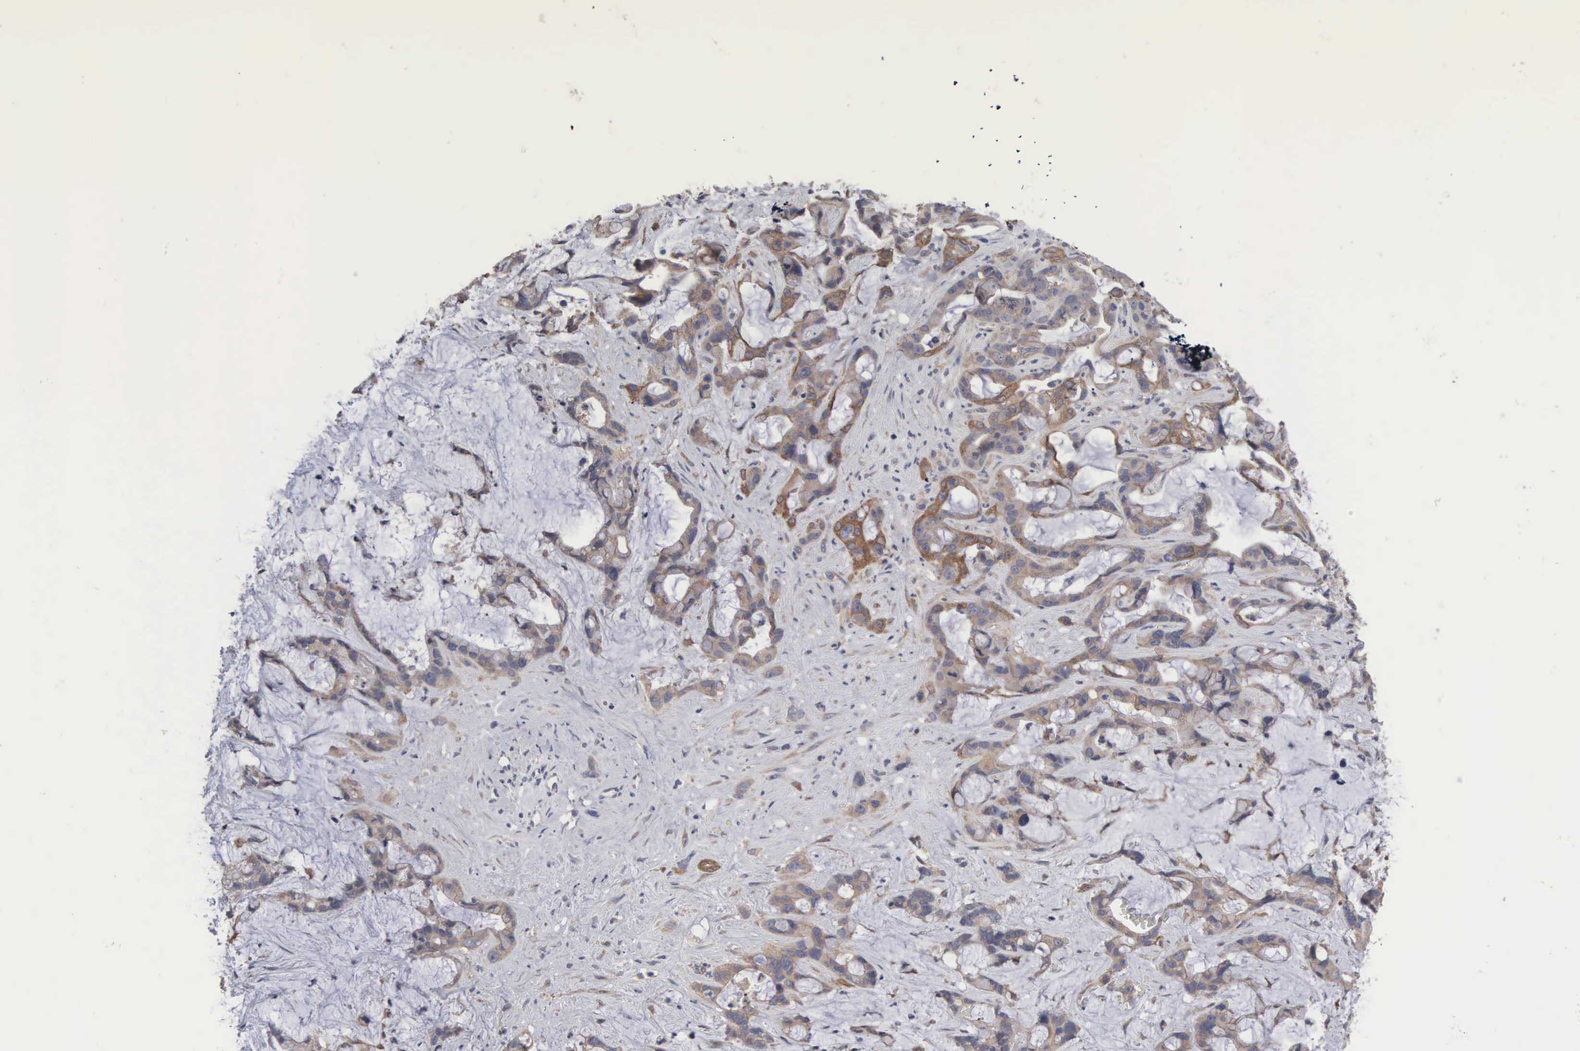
{"staining": {"intensity": "moderate", "quantity": ">75%", "location": "cytoplasmic/membranous"}, "tissue": "liver cancer", "cell_type": "Tumor cells", "image_type": "cancer", "snomed": [{"axis": "morphology", "description": "Cholangiocarcinoma"}, {"axis": "topography", "description": "Liver"}], "caption": "Immunohistochemical staining of human cholangiocarcinoma (liver) shows medium levels of moderate cytoplasmic/membranous expression in approximately >75% of tumor cells.", "gene": "INF2", "patient": {"sex": "female", "age": 65}}